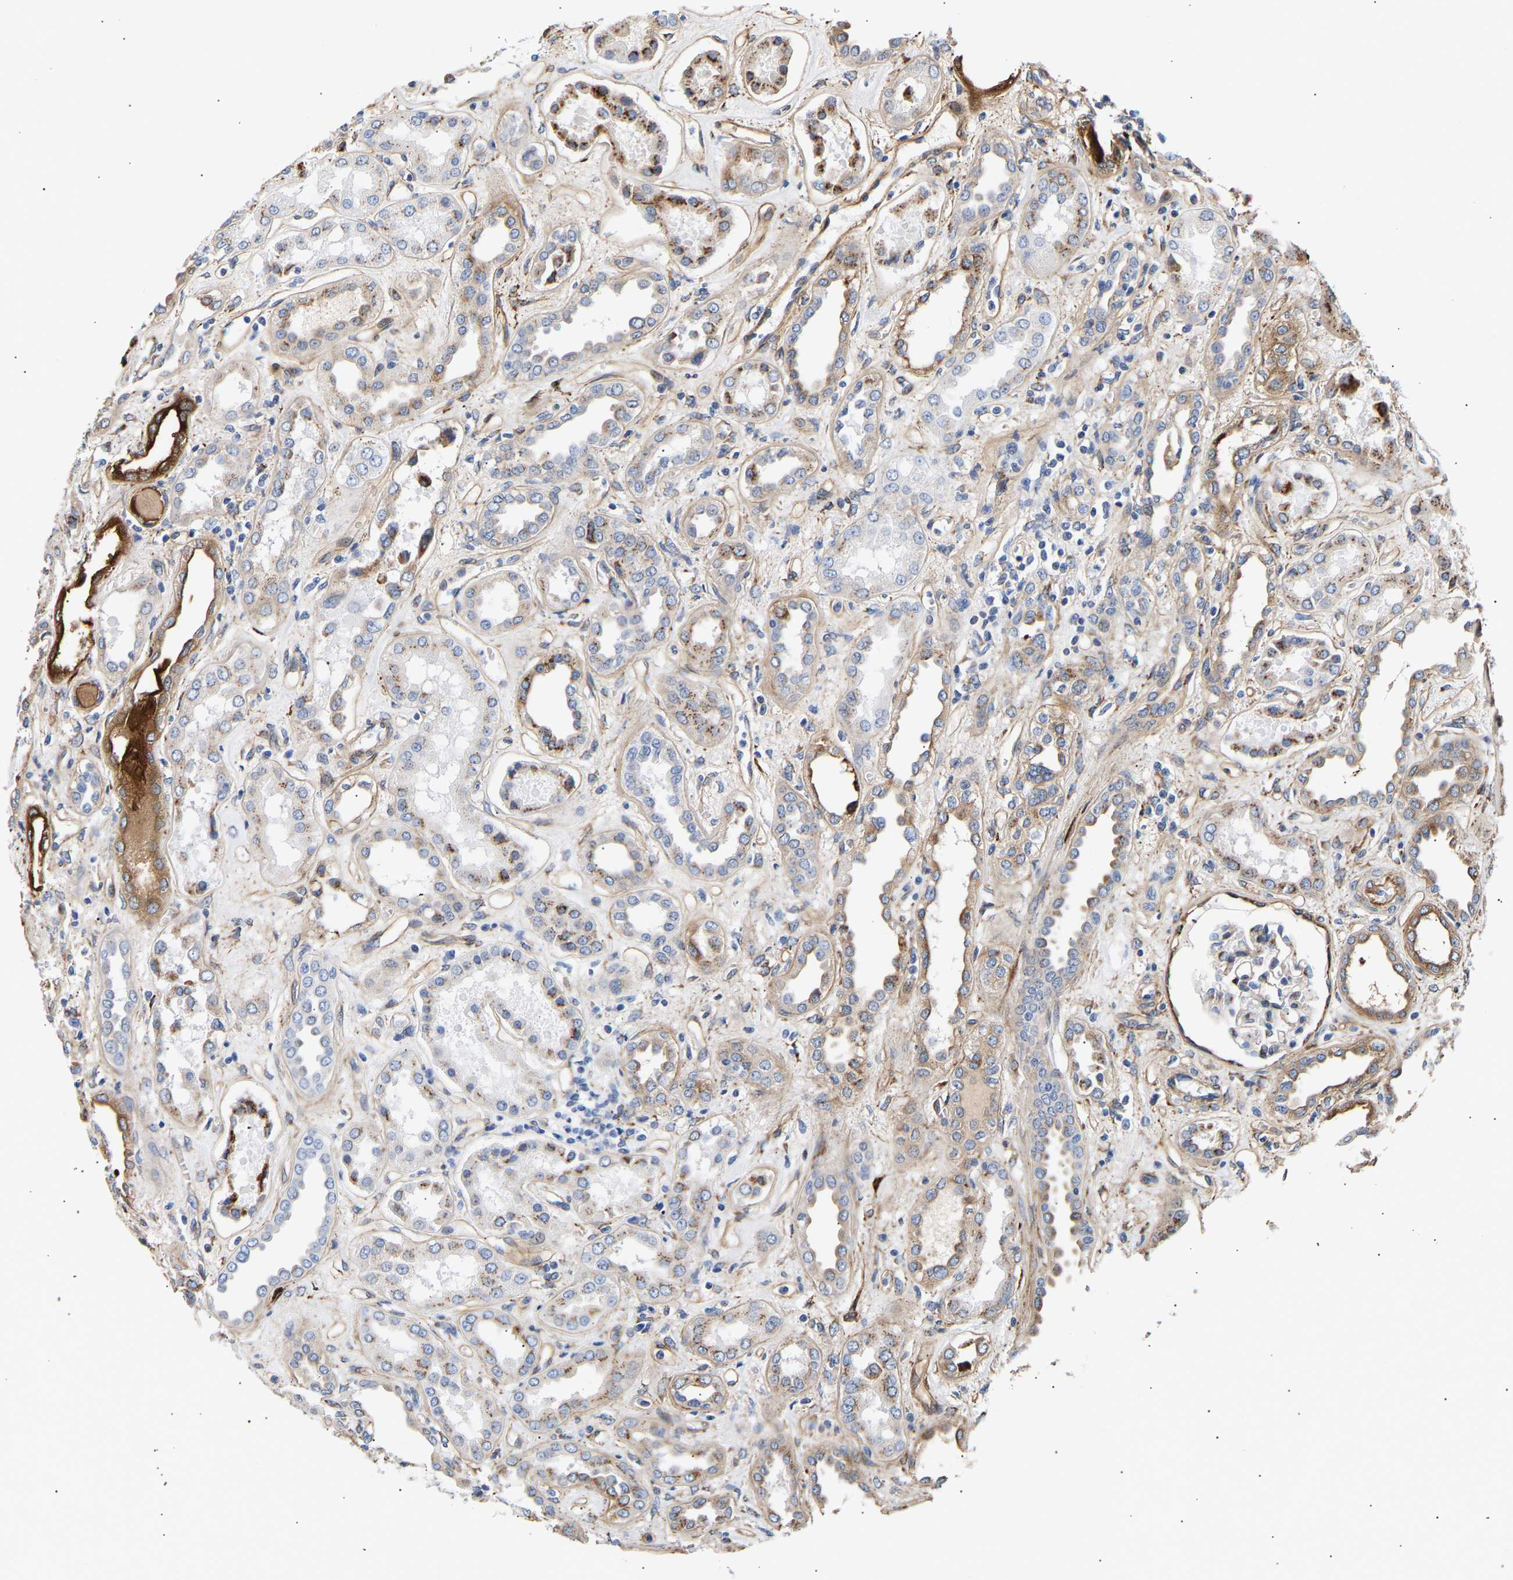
{"staining": {"intensity": "moderate", "quantity": "25%-75%", "location": "cytoplasmic/membranous"}, "tissue": "kidney", "cell_type": "Cells in glomeruli", "image_type": "normal", "snomed": [{"axis": "morphology", "description": "Normal tissue, NOS"}, {"axis": "topography", "description": "Kidney"}], "caption": "Immunohistochemical staining of normal kidney reveals medium levels of moderate cytoplasmic/membranous staining in about 25%-75% of cells in glomeruli.", "gene": "IGFBP7", "patient": {"sex": "male", "age": 59}}